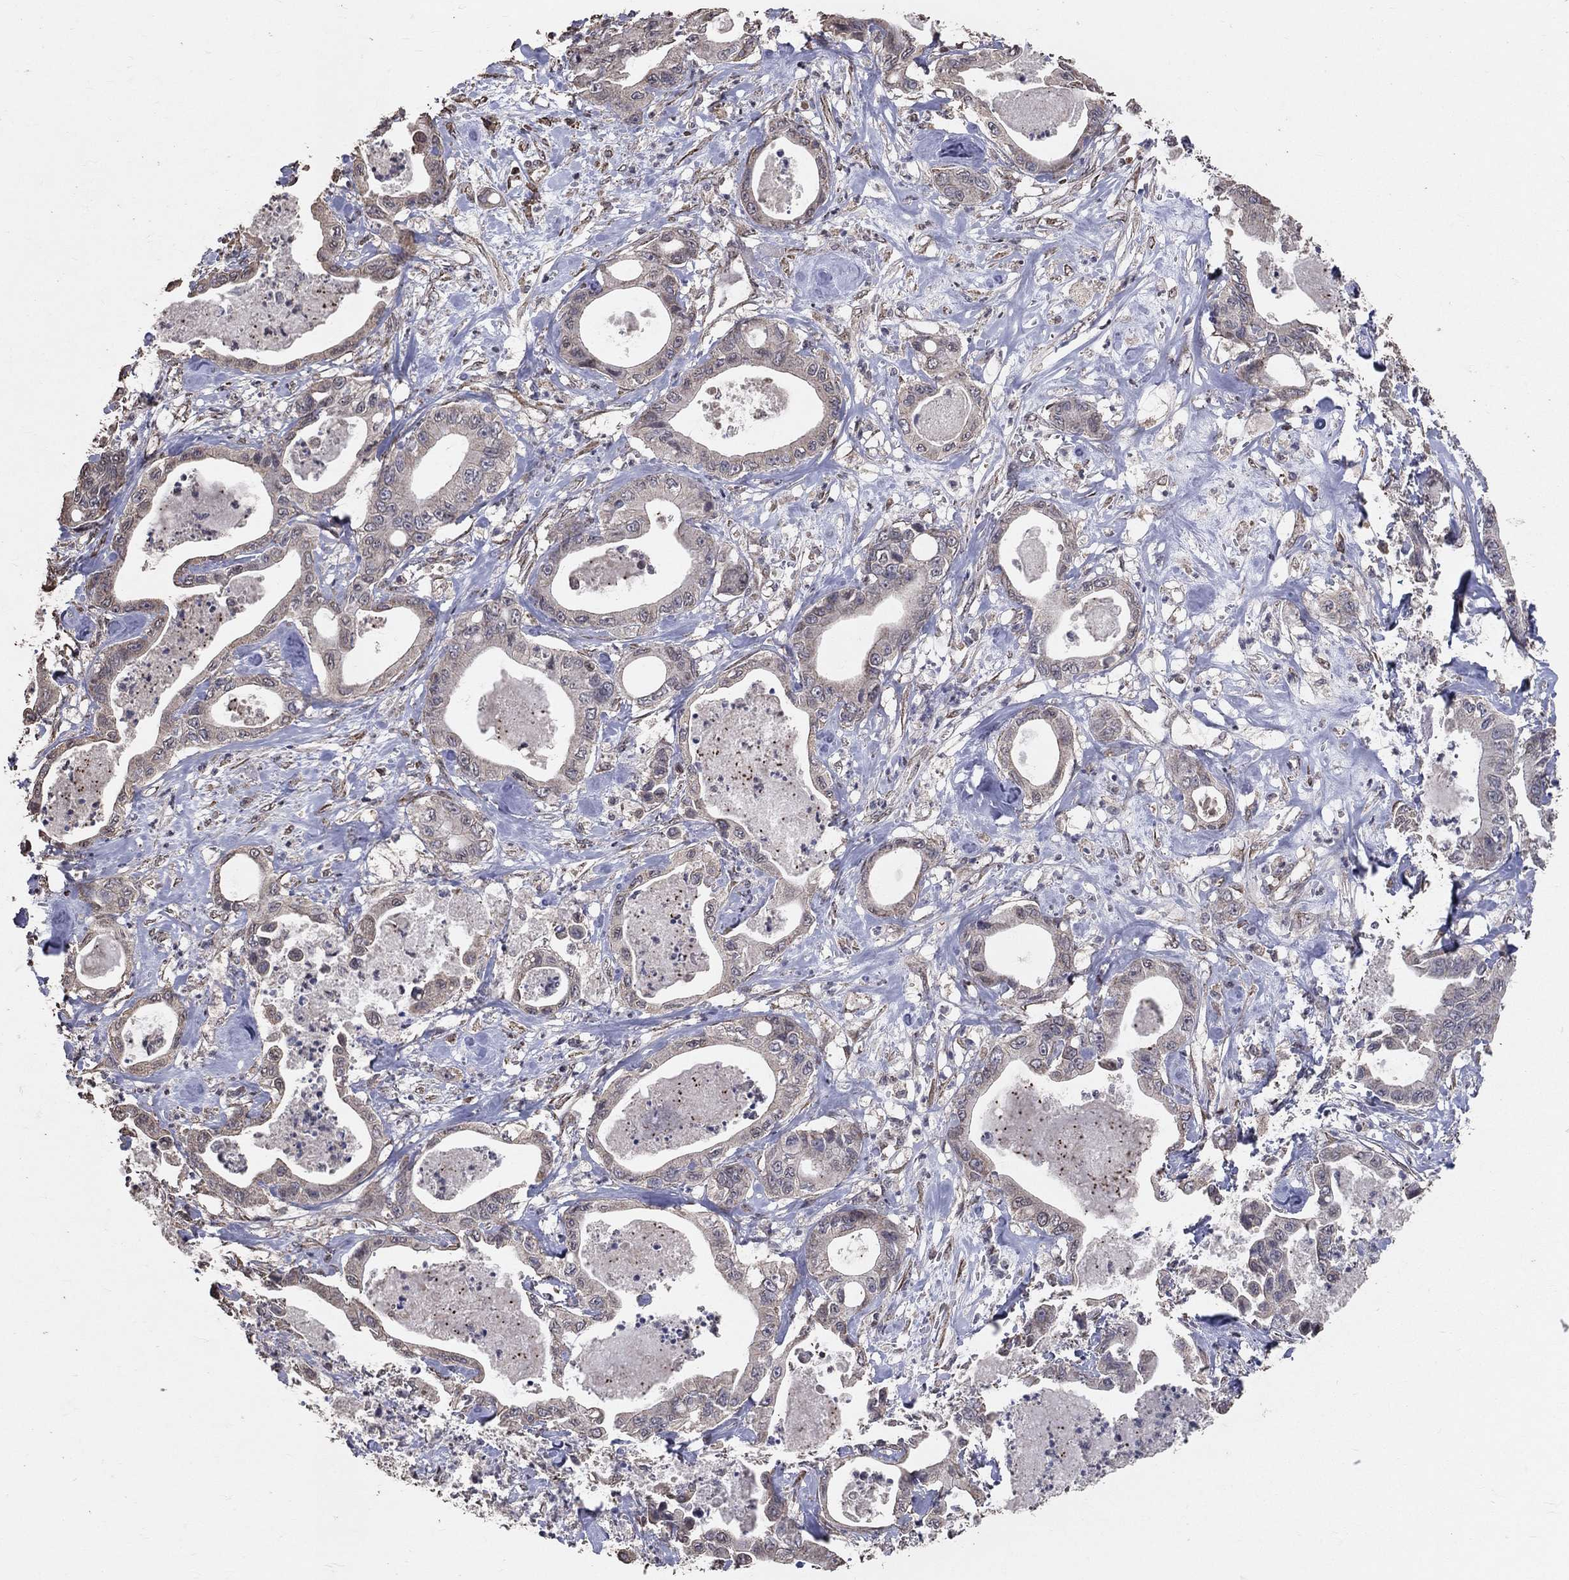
{"staining": {"intensity": "negative", "quantity": "none", "location": "none"}, "tissue": "pancreatic cancer", "cell_type": "Tumor cells", "image_type": "cancer", "snomed": [{"axis": "morphology", "description": "Adenocarcinoma, NOS"}, {"axis": "topography", "description": "Pancreas"}], "caption": "Image shows no significant protein expression in tumor cells of pancreatic cancer (adenocarcinoma).", "gene": "LY6K", "patient": {"sex": "male", "age": 71}}